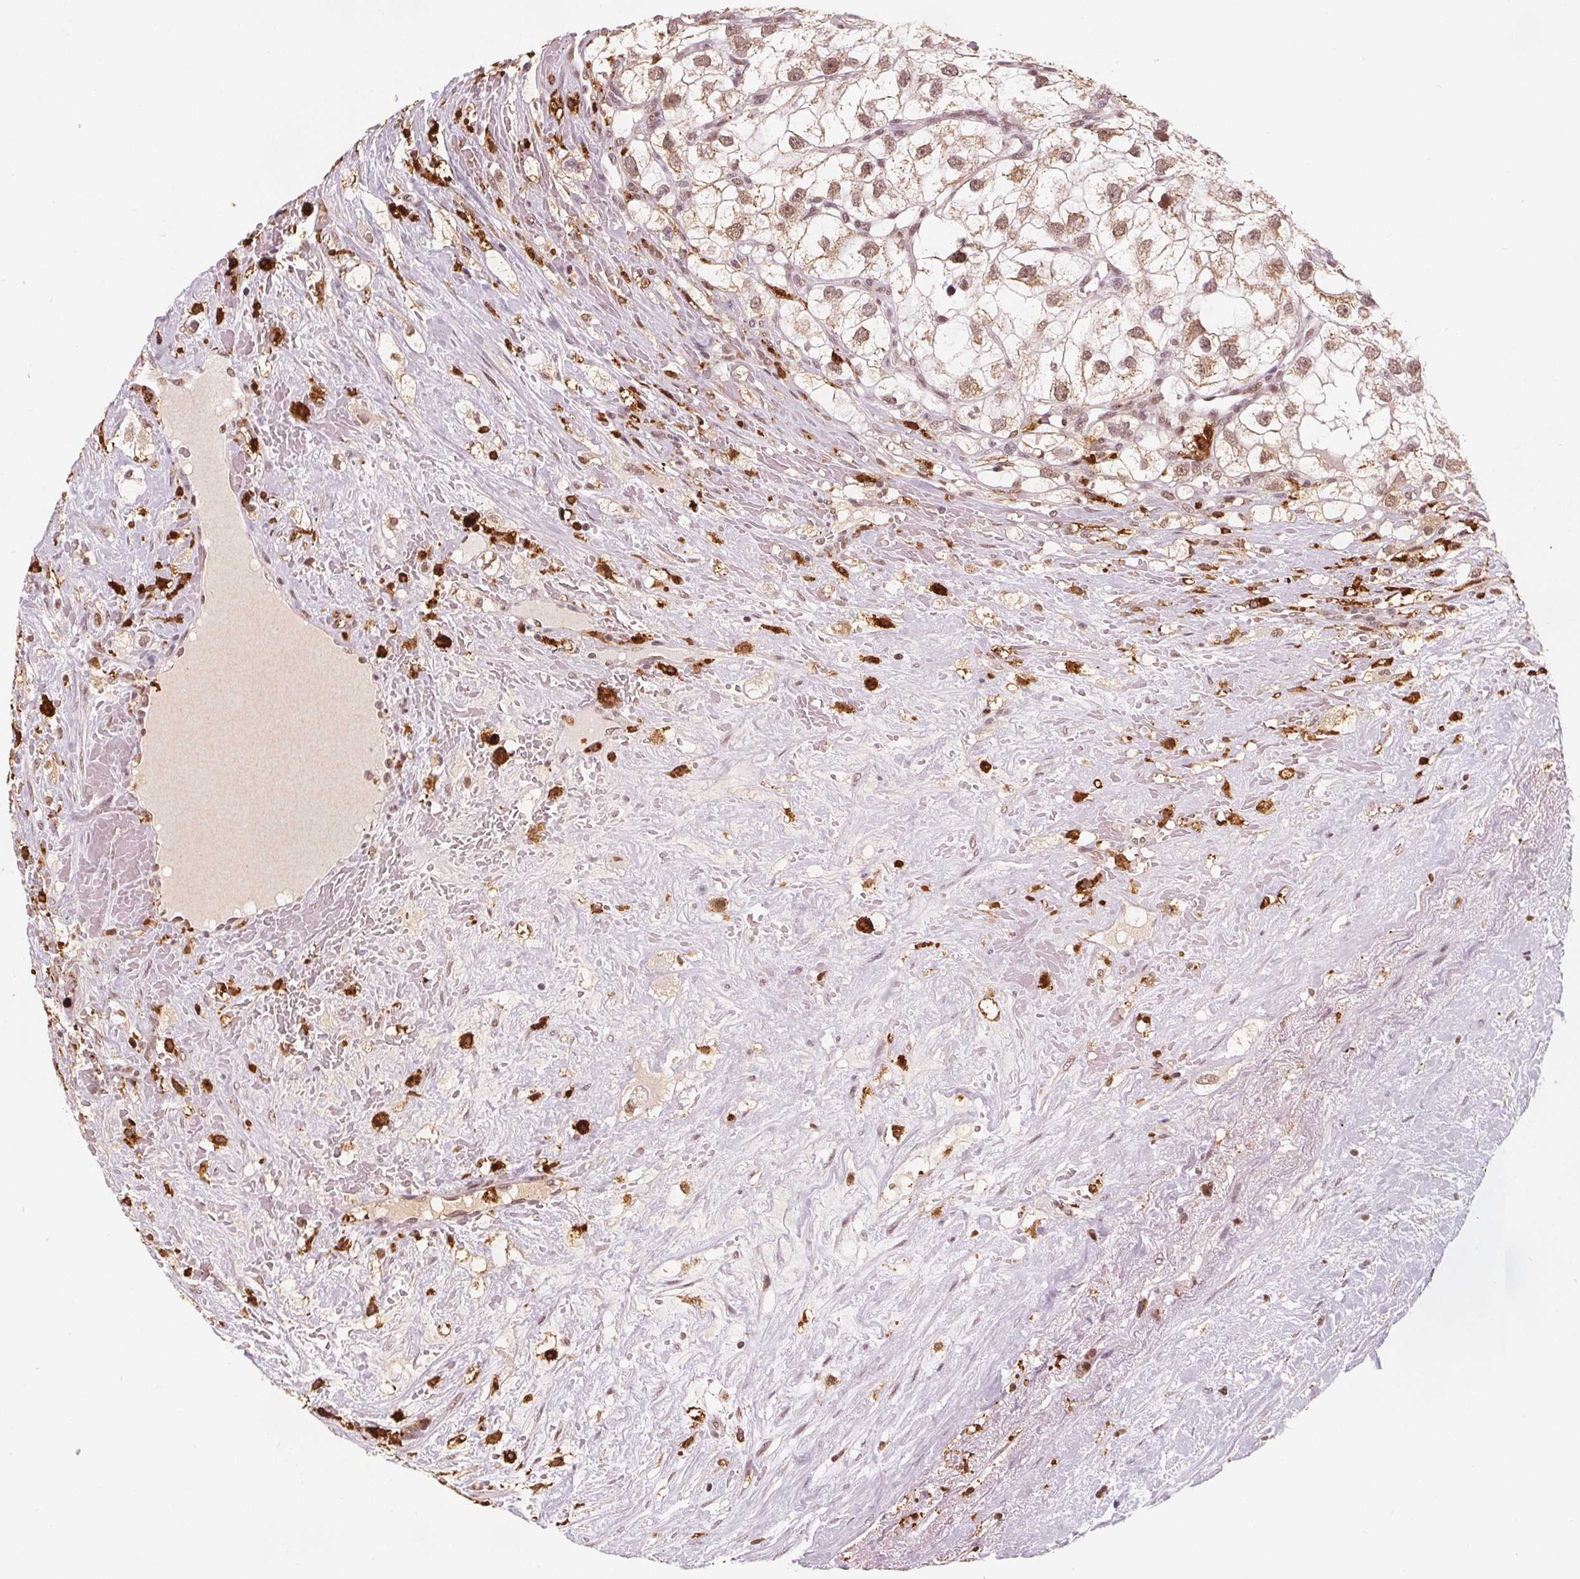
{"staining": {"intensity": "moderate", "quantity": ">75%", "location": "nuclear"}, "tissue": "renal cancer", "cell_type": "Tumor cells", "image_type": "cancer", "snomed": [{"axis": "morphology", "description": "Adenocarcinoma, NOS"}, {"axis": "topography", "description": "Kidney"}], "caption": "A brown stain highlights moderate nuclear positivity of a protein in renal cancer tumor cells. (DAB (3,3'-diaminobenzidine) = brown stain, brightfield microscopy at high magnification).", "gene": "DPM2", "patient": {"sex": "male", "age": 59}}